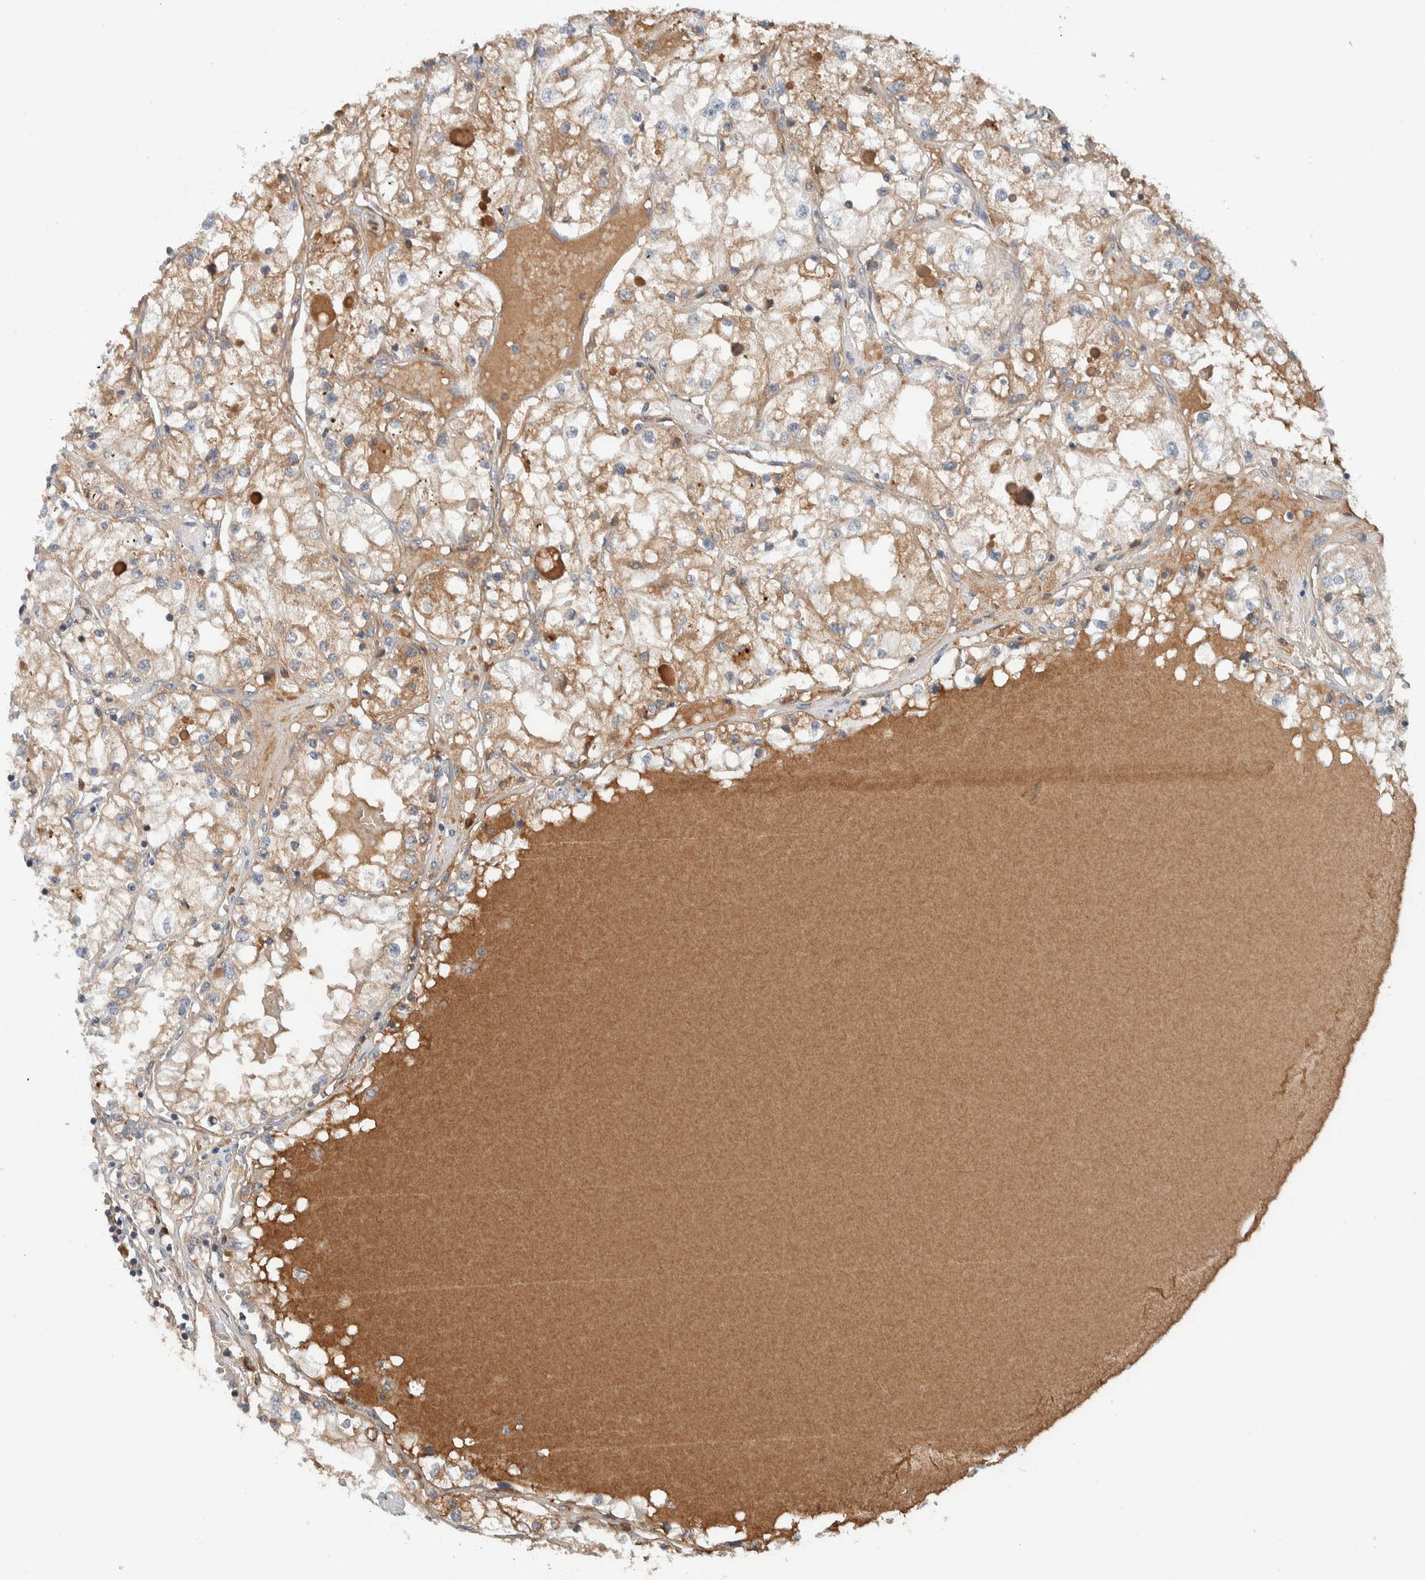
{"staining": {"intensity": "weak", "quantity": ">75%", "location": "cytoplasmic/membranous"}, "tissue": "renal cancer", "cell_type": "Tumor cells", "image_type": "cancer", "snomed": [{"axis": "morphology", "description": "Adenocarcinoma, NOS"}, {"axis": "topography", "description": "Kidney"}], "caption": "Immunohistochemistry (IHC) histopathology image of neoplastic tissue: human renal cancer stained using immunohistochemistry demonstrates low levels of weak protein expression localized specifically in the cytoplasmic/membranous of tumor cells, appearing as a cytoplasmic/membranous brown color.", "gene": "ARMC7", "patient": {"sex": "male", "age": 68}}